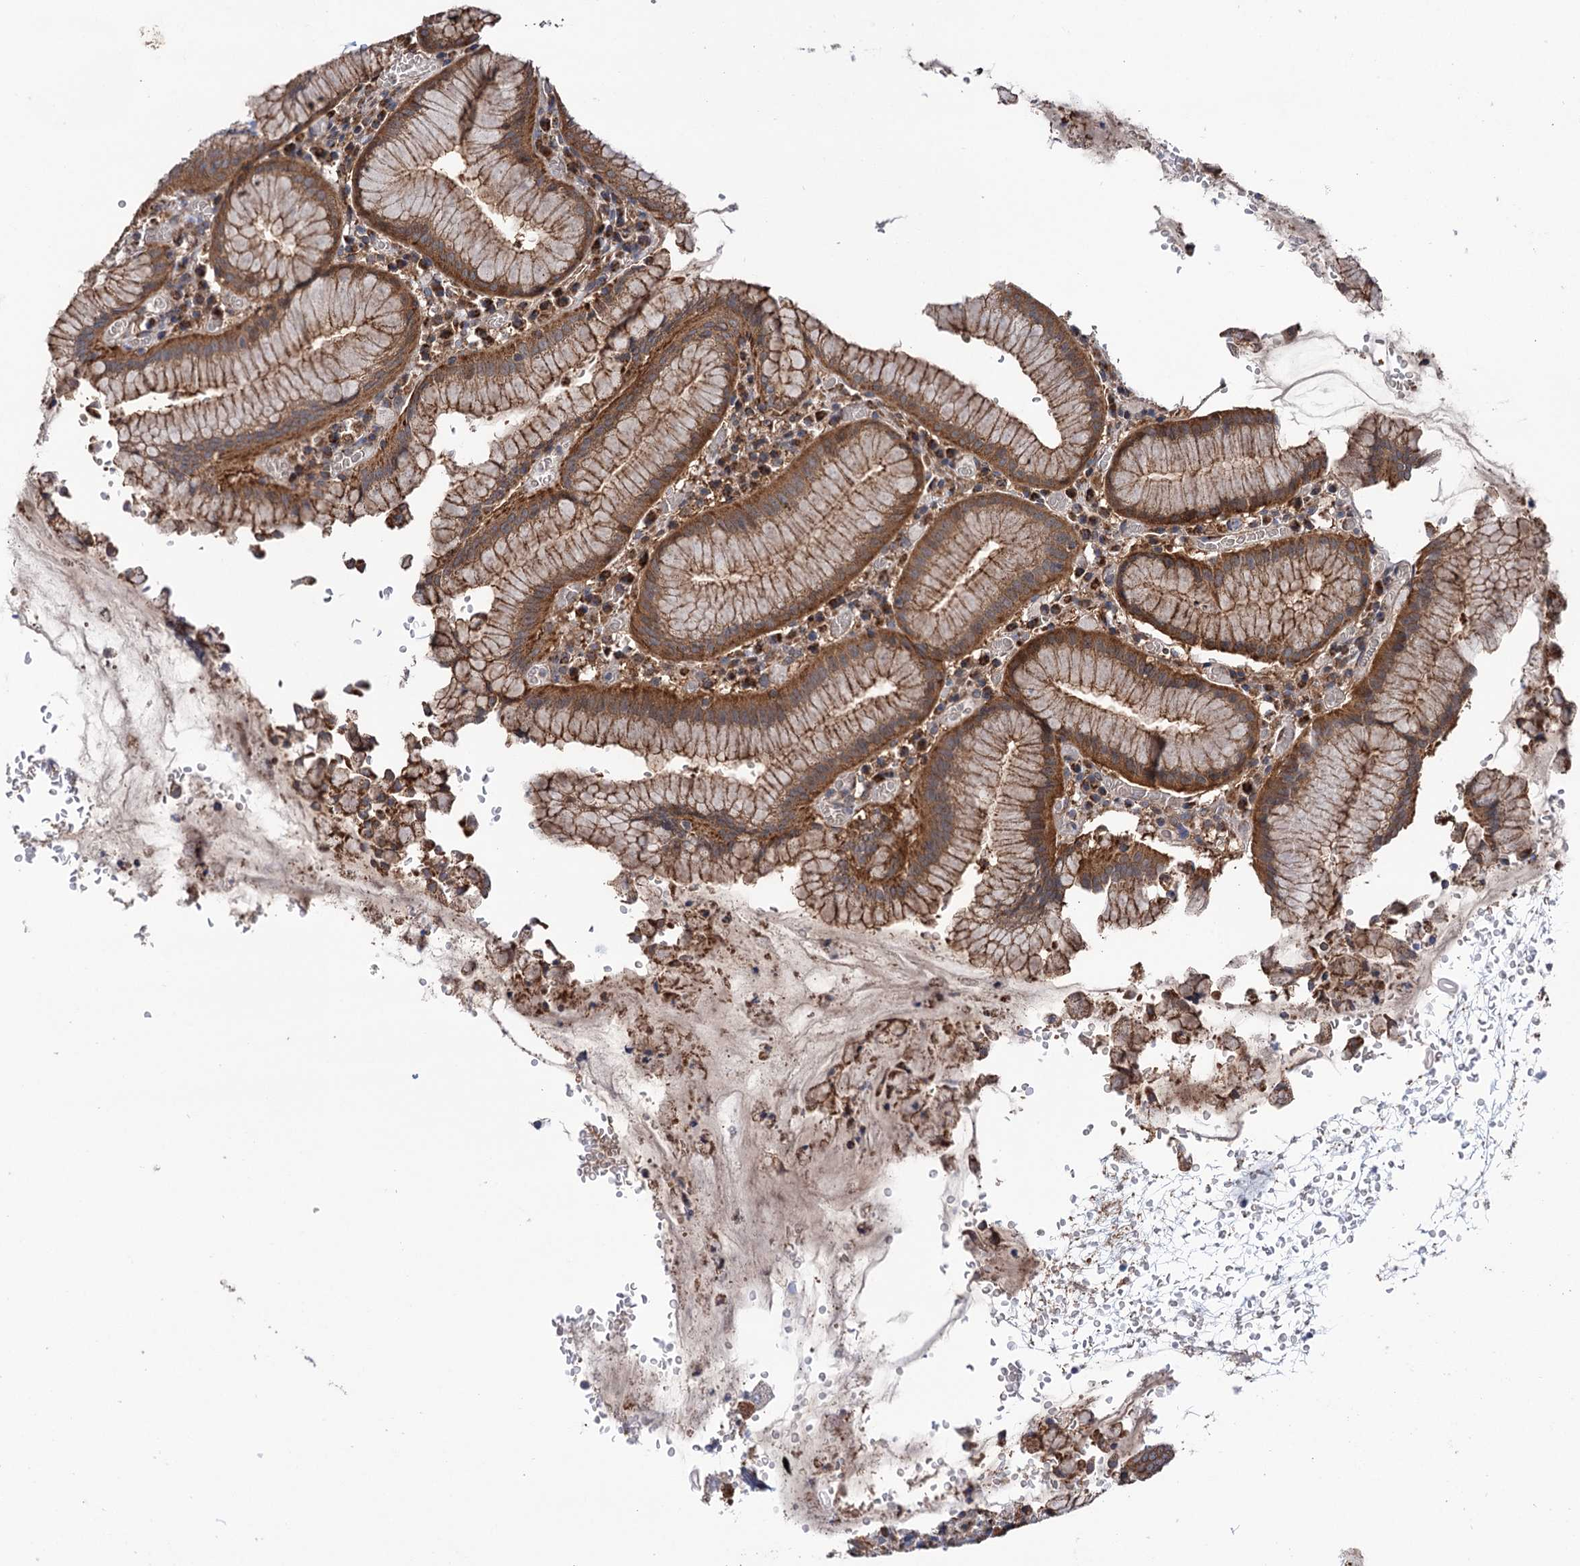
{"staining": {"intensity": "strong", "quantity": ">75%", "location": "cytoplasmic/membranous"}, "tissue": "stomach", "cell_type": "Glandular cells", "image_type": "normal", "snomed": [{"axis": "morphology", "description": "Normal tissue, NOS"}, {"axis": "topography", "description": "Stomach"}], "caption": "Immunohistochemical staining of benign human stomach exhibits >75% levels of strong cytoplasmic/membranous protein positivity in about >75% of glandular cells. The protein is shown in brown color, while the nuclei are stained blue.", "gene": "SUCLA2", "patient": {"sex": "male", "age": 55}}